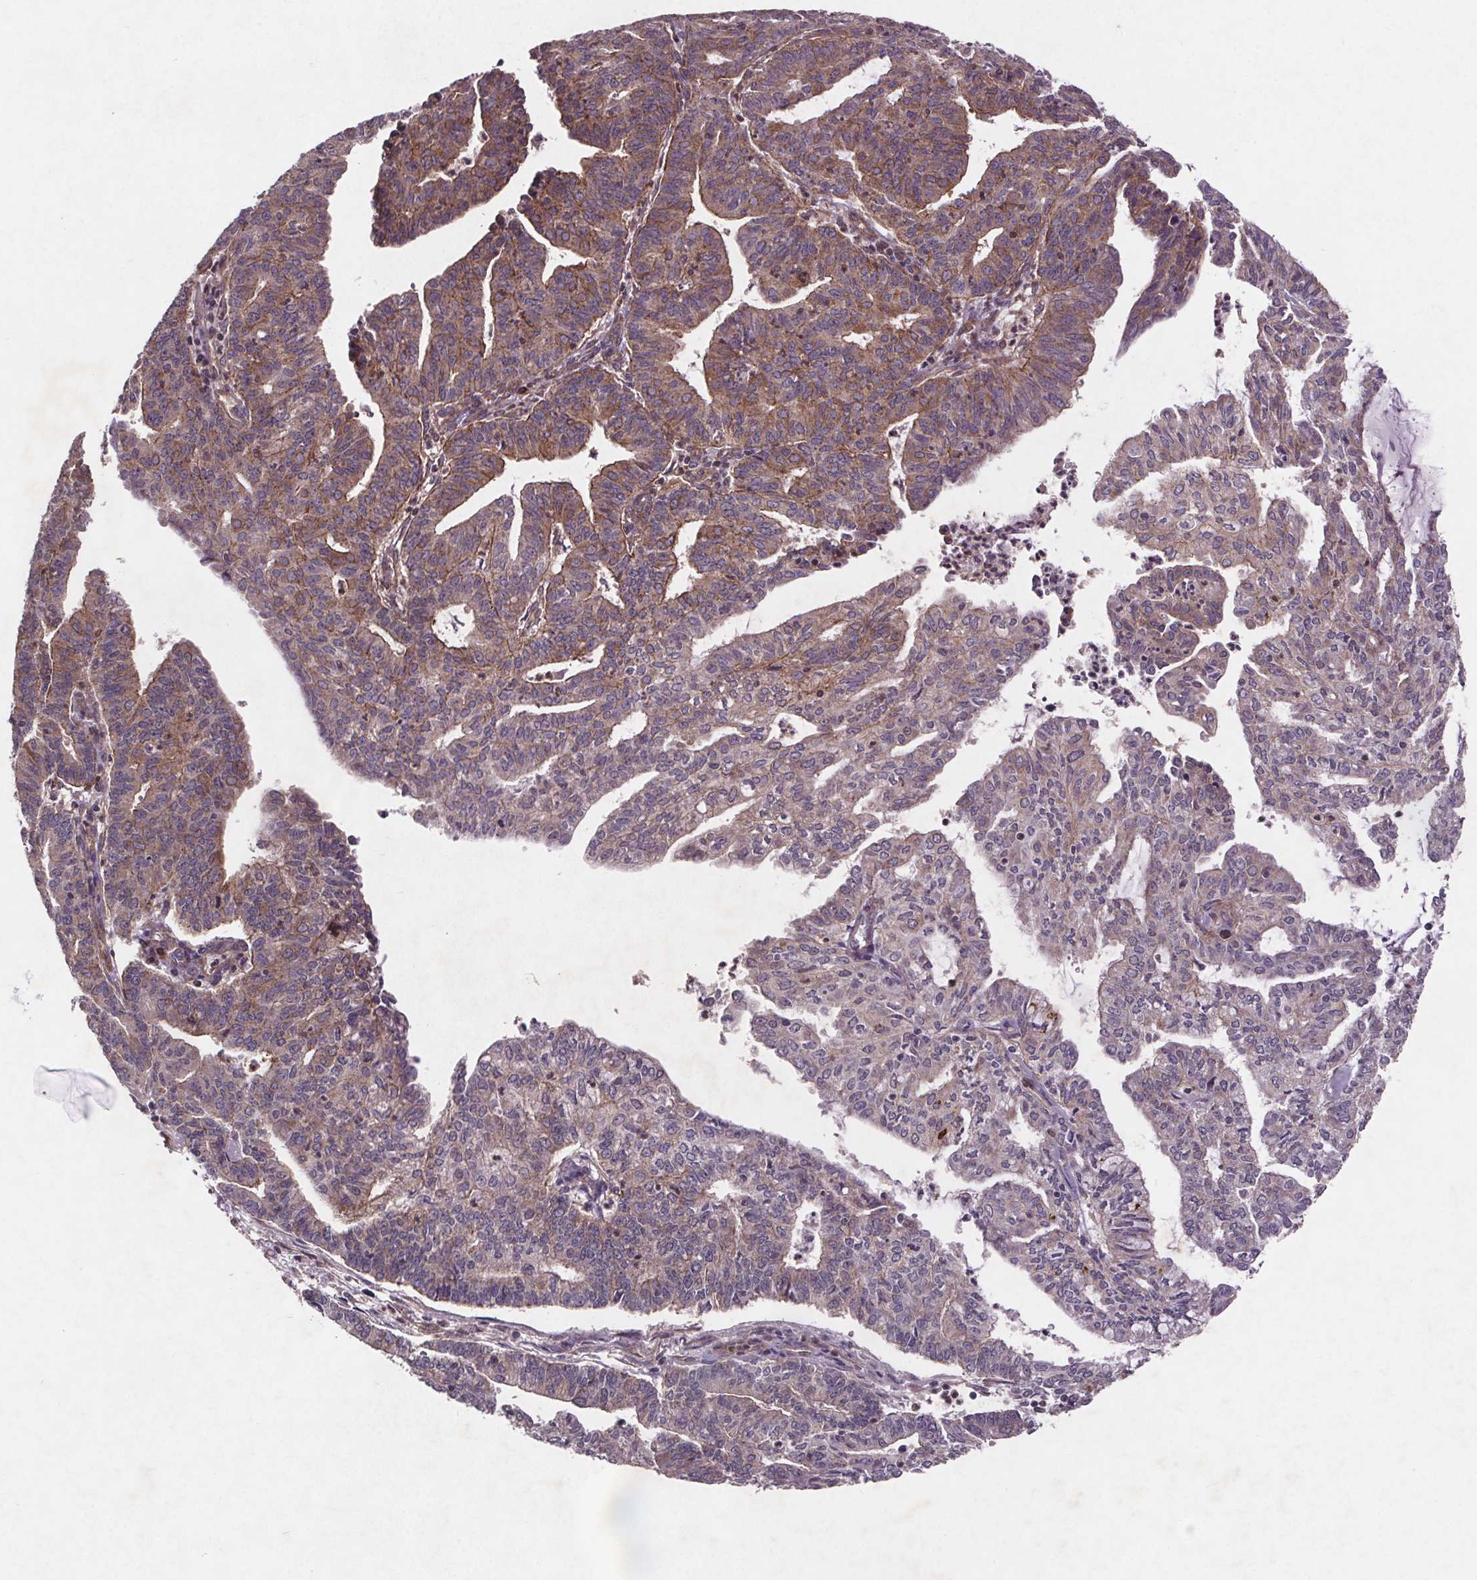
{"staining": {"intensity": "moderate", "quantity": "<25%", "location": "cytoplasmic/membranous"}, "tissue": "endometrial cancer", "cell_type": "Tumor cells", "image_type": "cancer", "snomed": [{"axis": "morphology", "description": "Adenocarcinoma, NOS"}, {"axis": "topography", "description": "Endometrium"}], "caption": "Human endometrial cancer stained for a protein (brown) shows moderate cytoplasmic/membranous positive expression in approximately <25% of tumor cells.", "gene": "STRN3", "patient": {"sex": "female", "age": 61}}